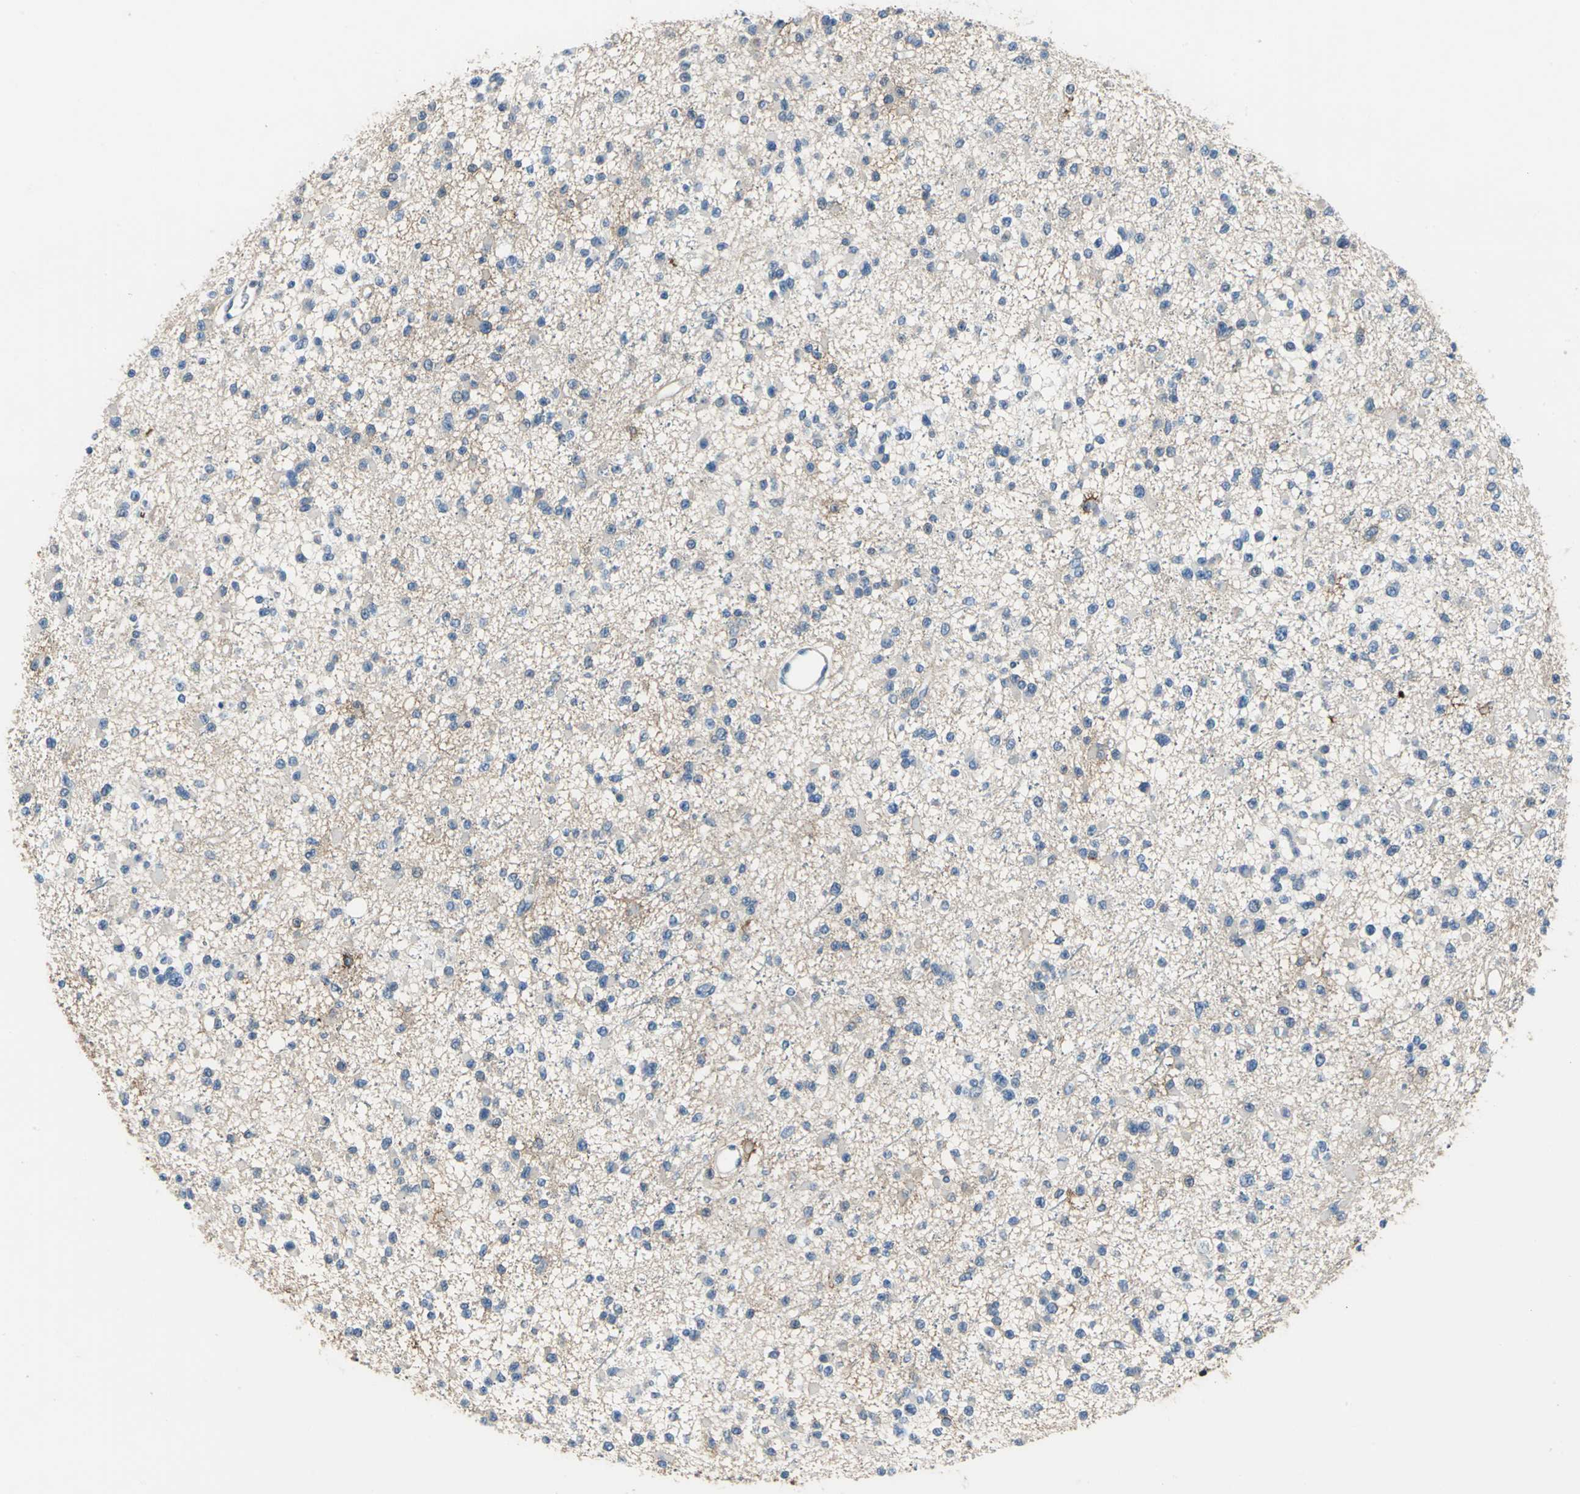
{"staining": {"intensity": "weak", "quantity": "<25%", "location": "cytoplasmic/membranous"}, "tissue": "glioma", "cell_type": "Tumor cells", "image_type": "cancer", "snomed": [{"axis": "morphology", "description": "Glioma, malignant, Low grade"}, {"axis": "topography", "description": "Brain"}], "caption": "This is an immunohistochemistry (IHC) micrograph of glioma. There is no positivity in tumor cells.", "gene": "CD44", "patient": {"sex": "female", "age": 22}}